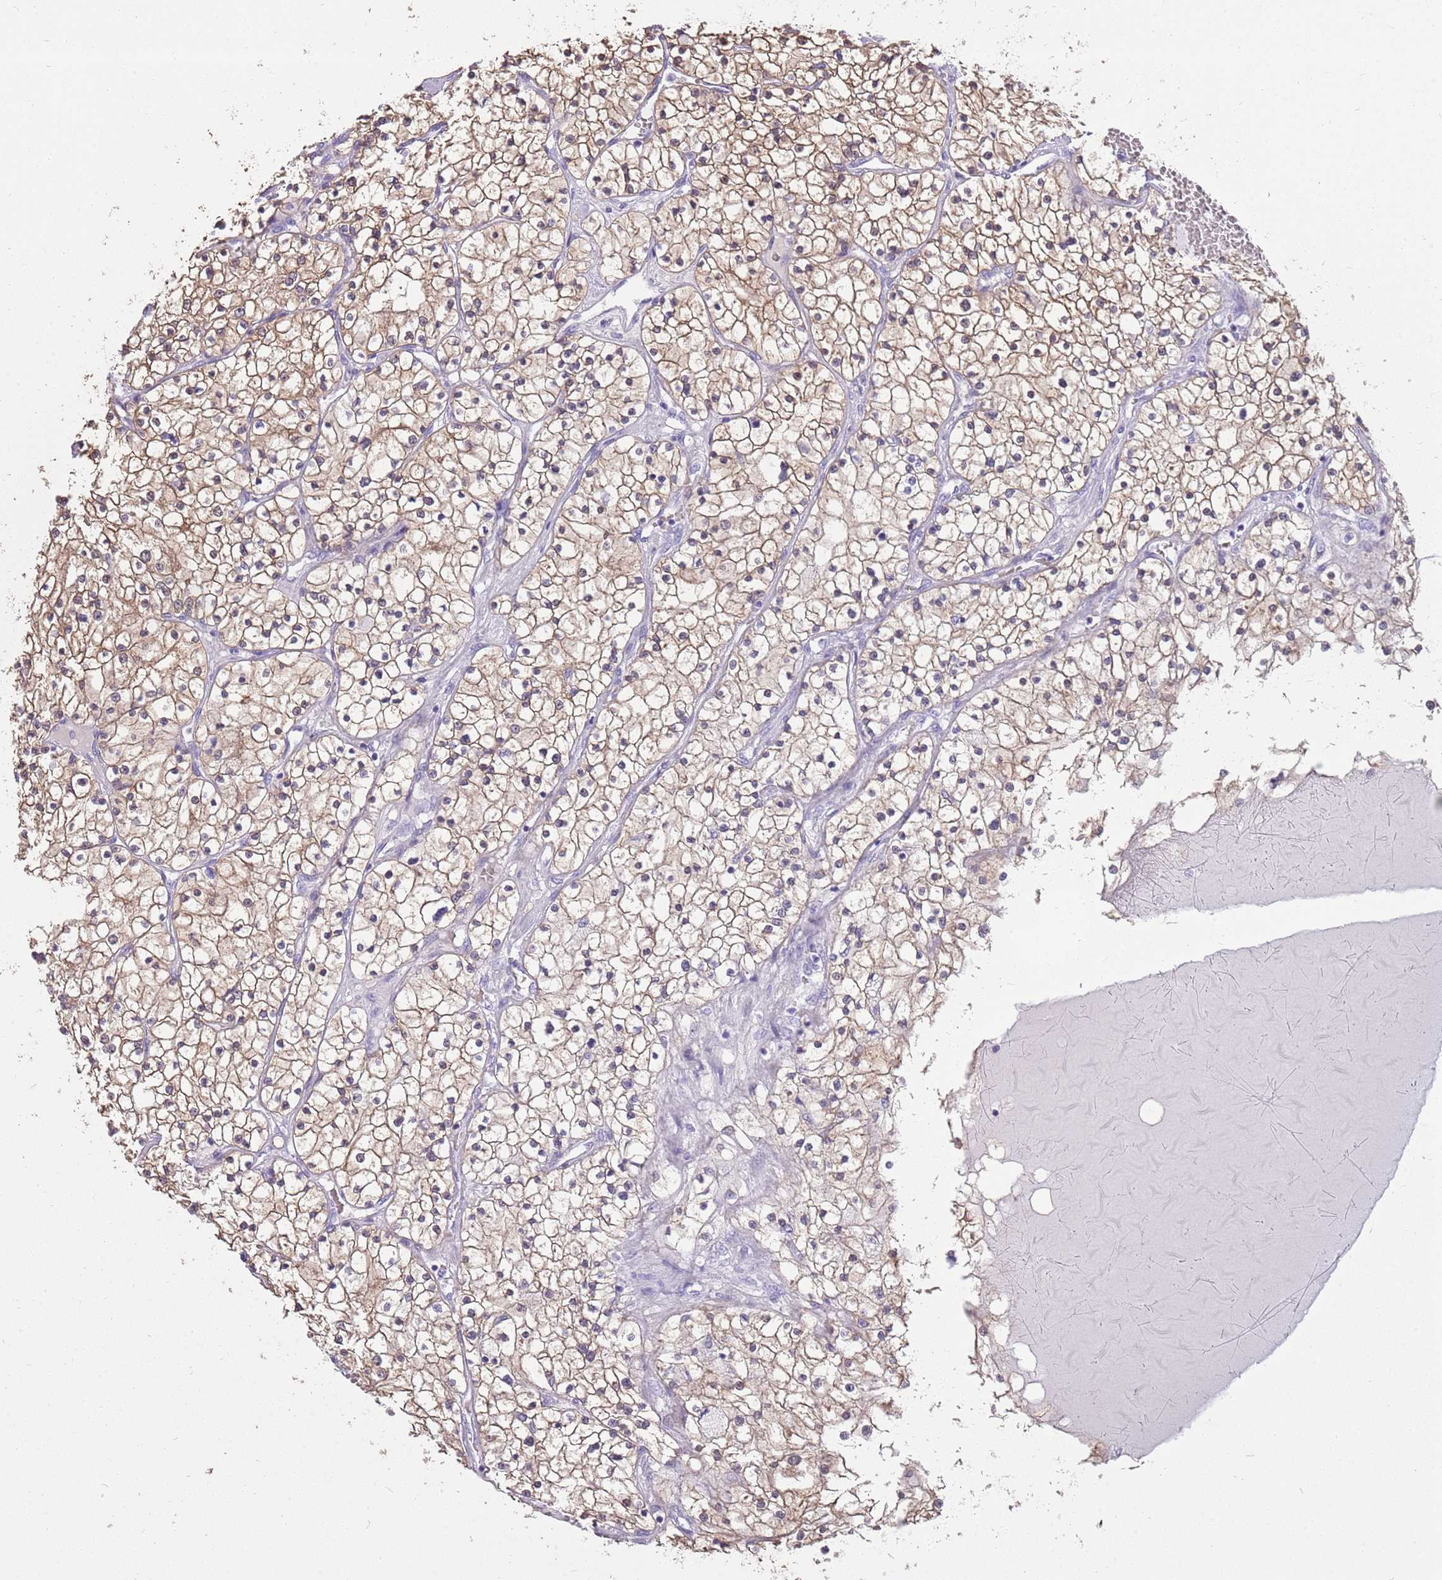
{"staining": {"intensity": "moderate", "quantity": ">75%", "location": "cytoplasmic/membranous"}, "tissue": "renal cancer", "cell_type": "Tumor cells", "image_type": "cancer", "snomed": [{"axis": "morphology", "description": "Normal tissue, NOS"}, {"axis": "morphology", "description": "Adenocarcinoma, NOS"}, {"axis": "topography", "description": "Kidney"}], "caption": "This is an image of immunohistochemistry (IHC) staining of adenocarcinoma (renal), which shows moderate positivity in the cytoplasmic/membranous of tumor cells.", "gene": "NBPF3", "patient": {"sex": "male", "age": 68}}